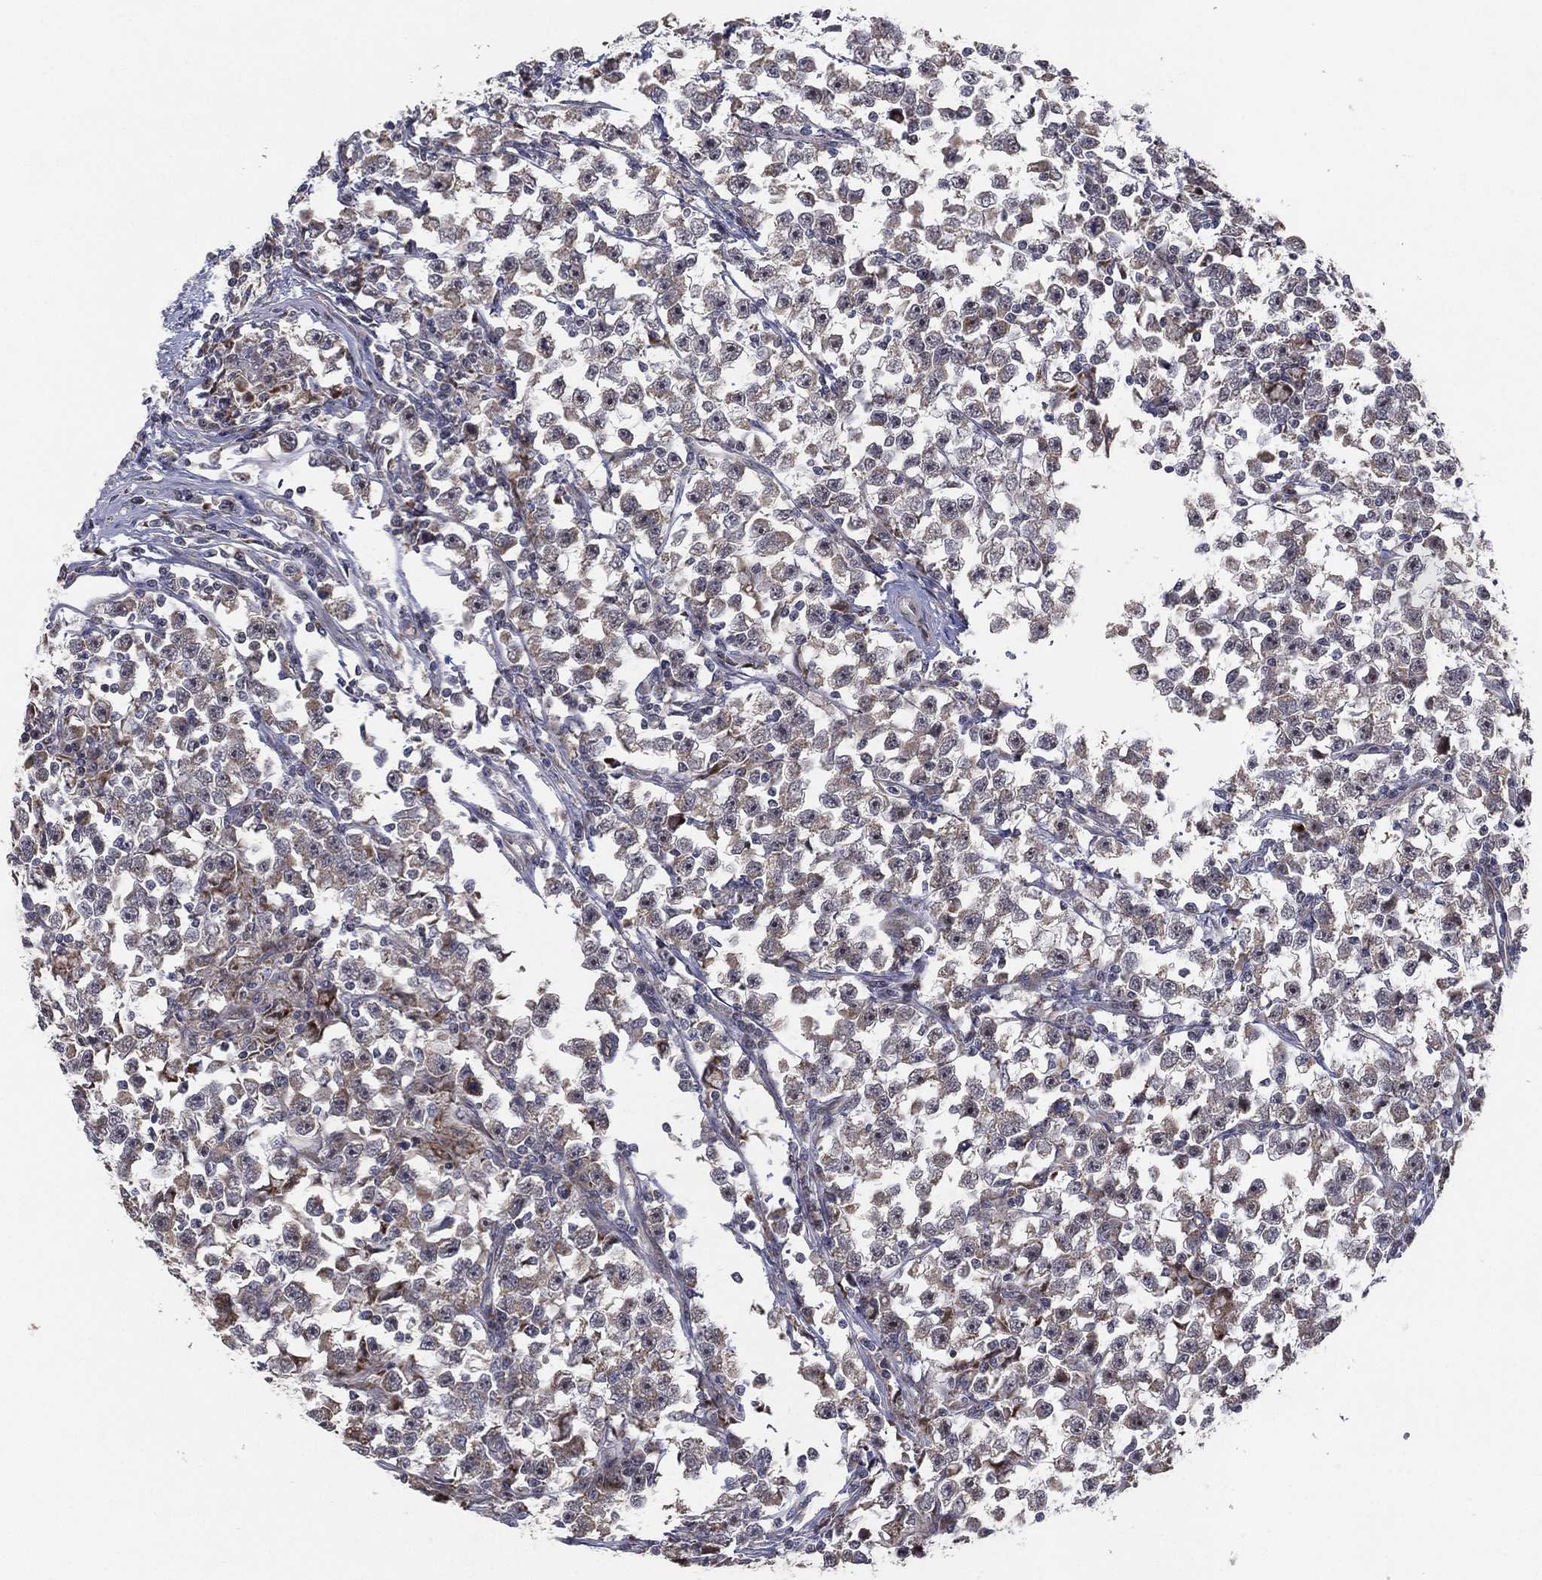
{"staining": {"intensity": "moderate", "quantity": "25%-75%", "location": "cytoplasmic/membranous"}, "tissue": "testis cancer", "cell_type": "Tumor cells", "image_type": "cancer", "snomed": [{"axis": "morphology", "description": "Seminoma, NOS"}, {"axis": "topography", "description": "Testis"}], "caption": "Testis cancer tissue reveals moderate cytoplasmic/membranous expression in about 25%-75% of tumor cells, visualized by immunohistochemistry. The protein is stained brown, and the nuclei are stained in blue (DAB (3,3'-diaminobenzidine) IHC with brightfield microscopy, high magnification).", "gene": "KAT14", "patient": {"sex": "male", "age": 33}}